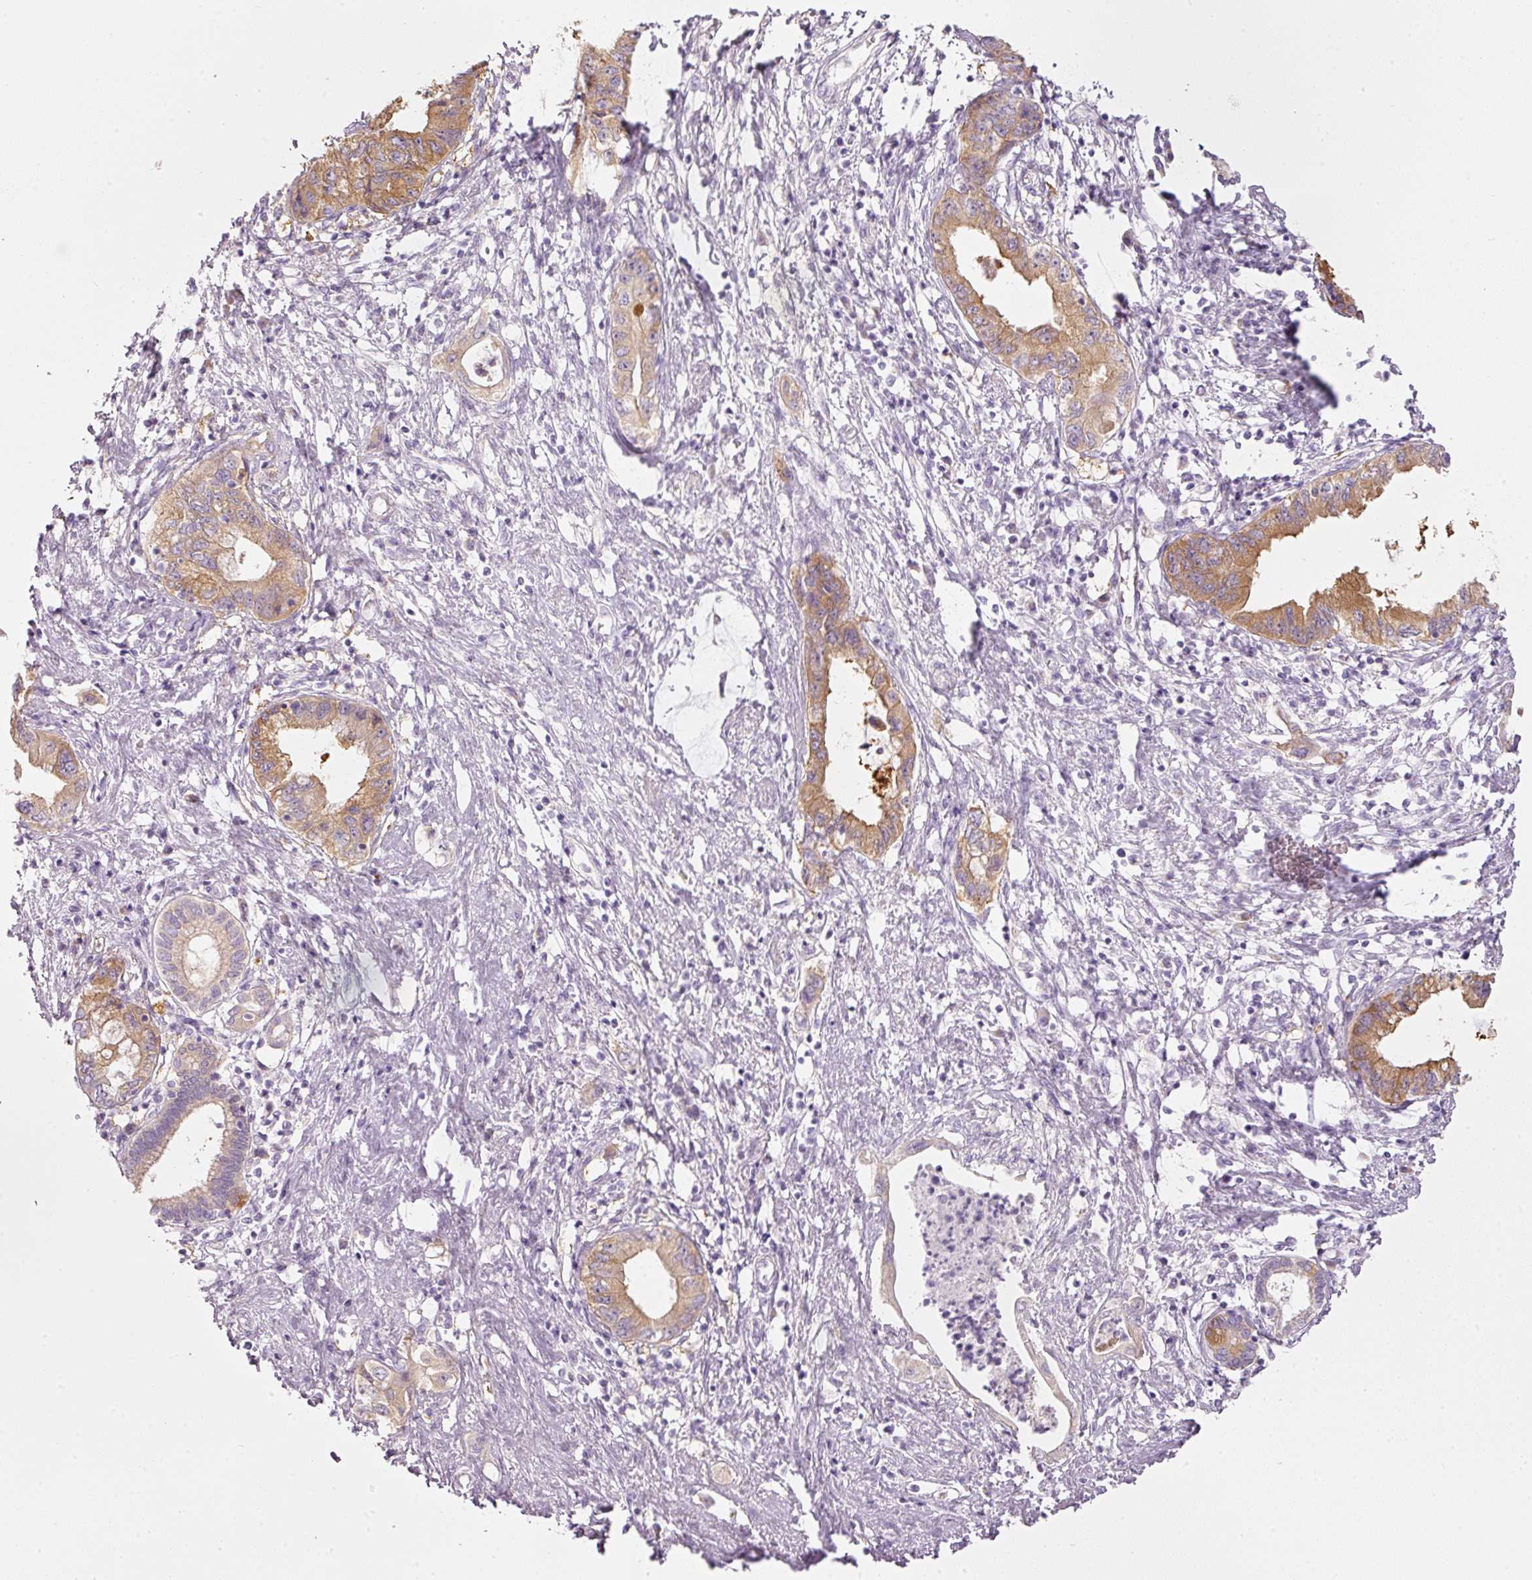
{"staining": {"intensity": "strong", "quantity": ">75%", "location": "cytoplasmic/membranous"}, "tissue": "pancreatic cancer", "cell_type": "Tumor cells", "image_type": "cancer", "snomed": [{"axis": "morphology", "description": "Adenocarcinoma, NOS"}, {"axis": "topography", "description": "Pancreas"}], "caption": "High-magnification brightfield microscopy of pancreatic adenocarcinoma stained with DAB (brown) and counterstained with hematoxylin (blue). tumor cells exhibit strong cytoplasmic/membranous staining is seen in about>75% of cells.", "gene": "PDXDC1", "patient": {"sex": "female", "age": 73}}